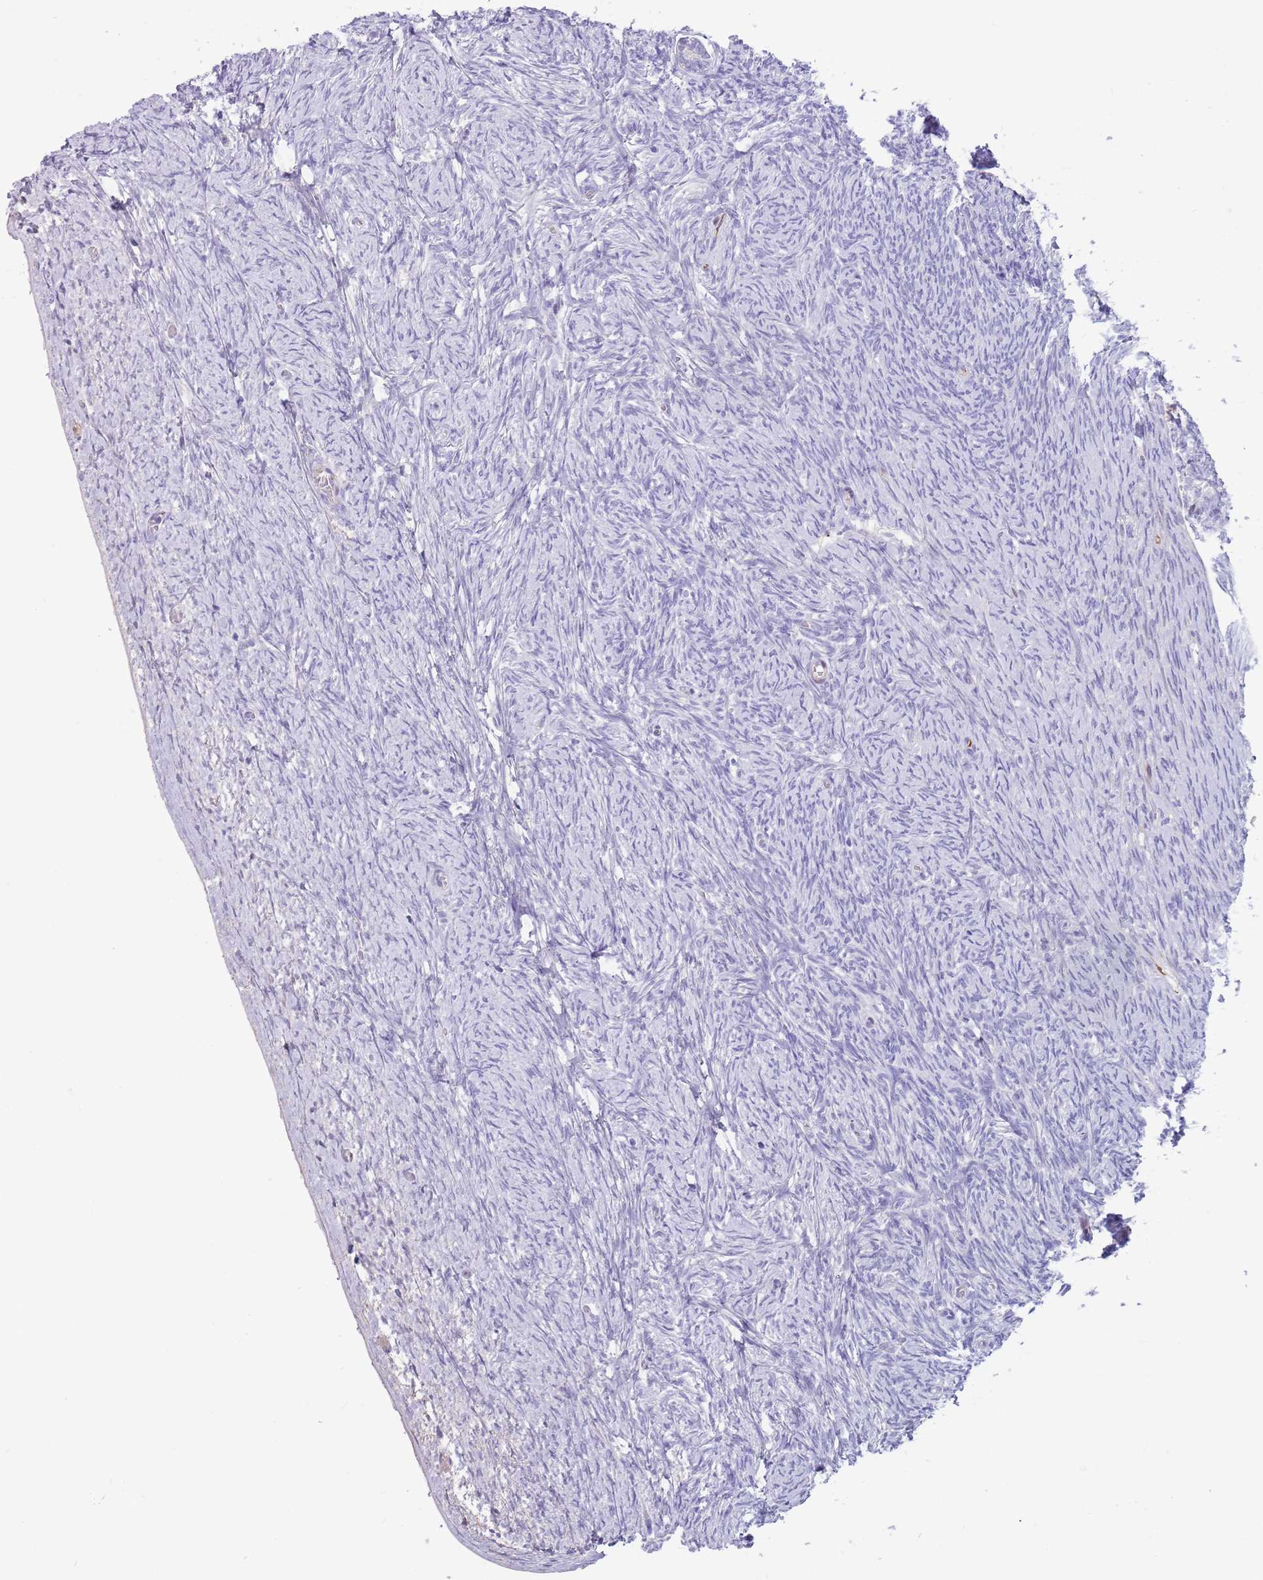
{"staining": {"intensity": "negative", "quantity": "none", "location": "none"}, "tissue": "ovary", "cell_type": "Follicle cells", "image_type": "normal", "snomed": [{"axis": "morphology", "description": "Normal tissue, NOS"}, {"axis": "topography", "description": "Ovary"}], "caption": "A micrograph of ovary stained for a protein exhibits no brown staining in follicle cells.", "gene": "LEPROTL1", "patient": {"sex": "female", "age": 44}}